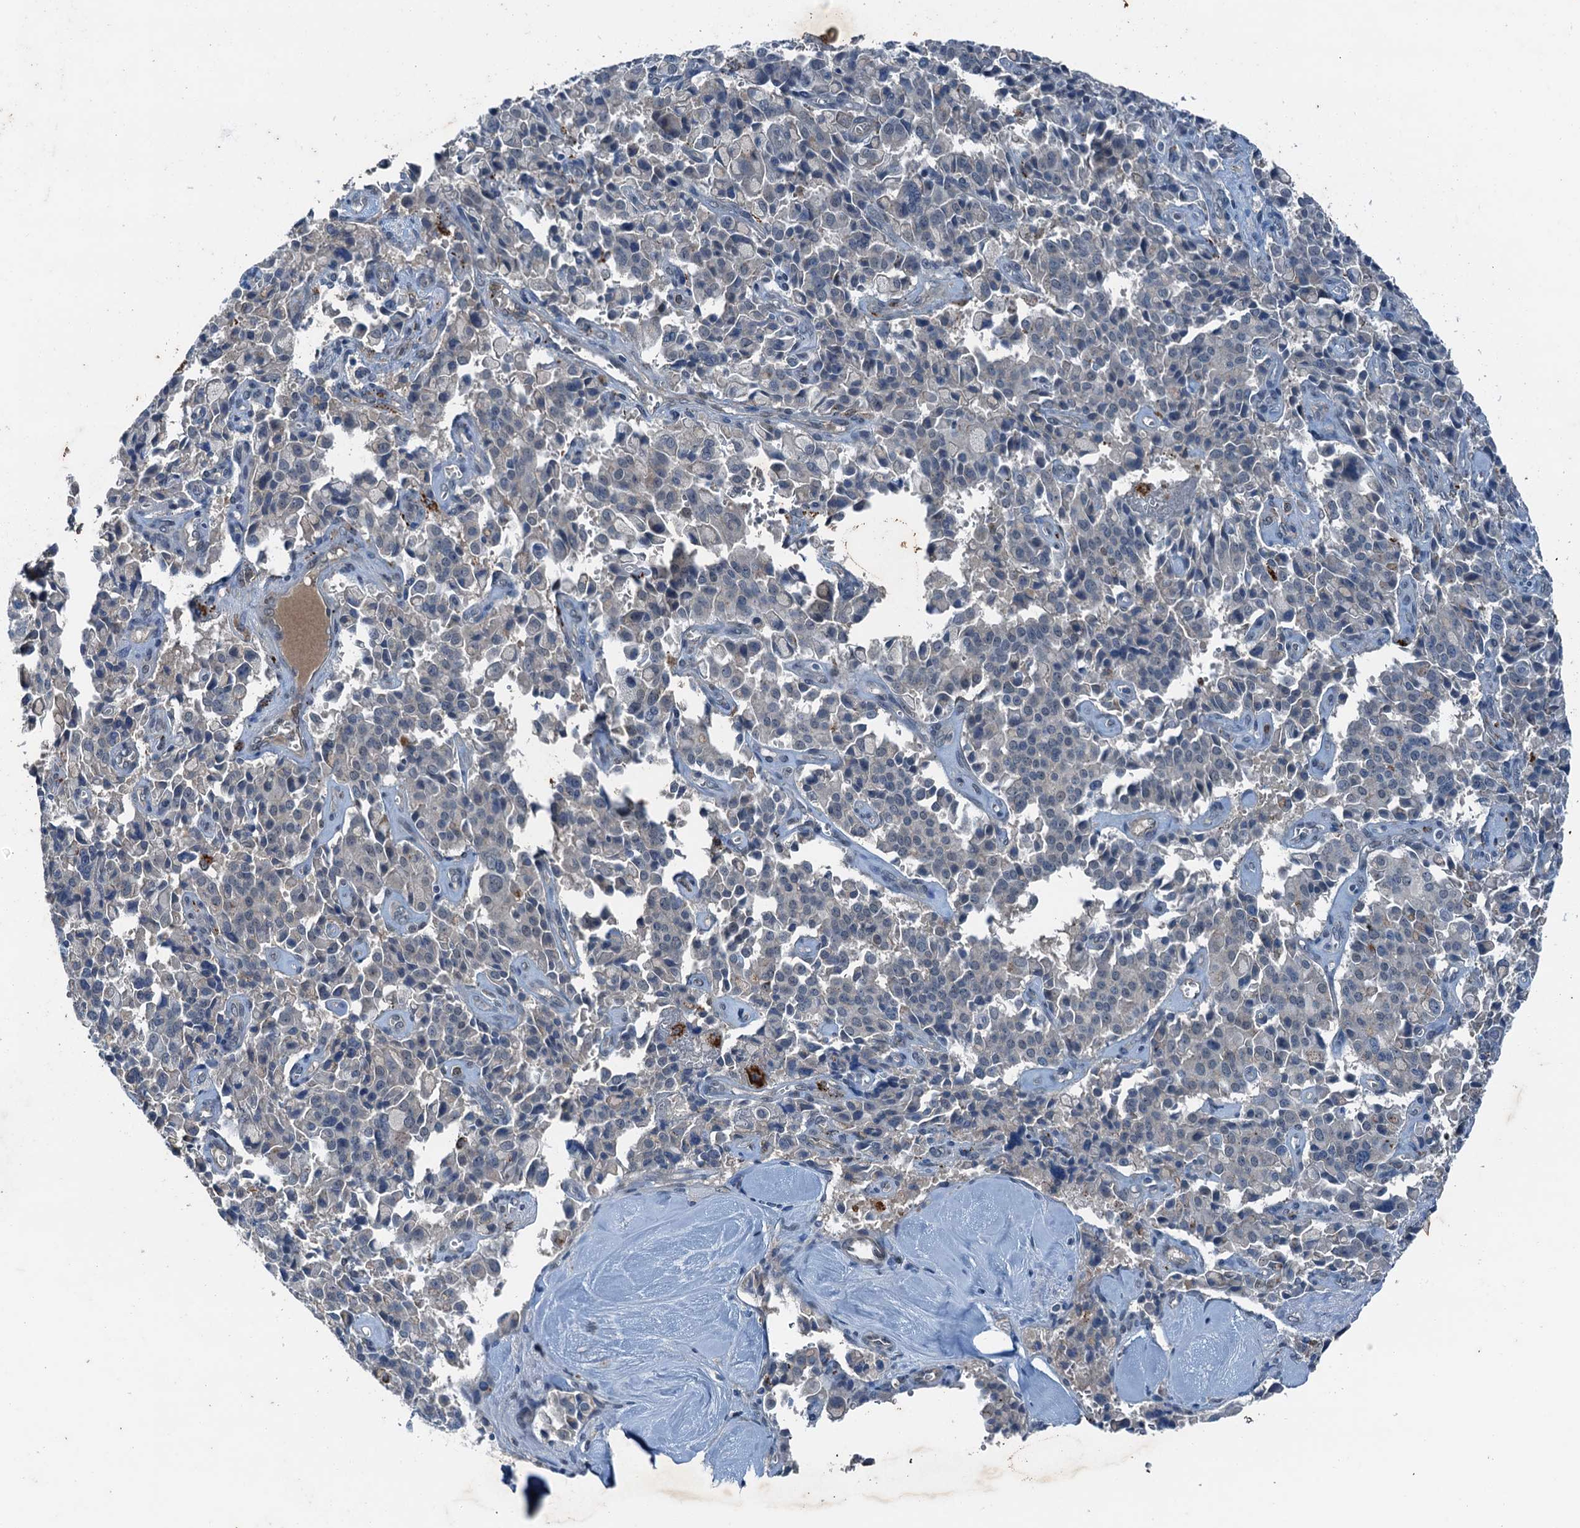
{"staining": {"intensity": "negative", "quantity": "none", "location": "none"}, "tissue": "pancreatic cancer", "cell_type": "Tumor cells", "image_type": "cancer", "snomed": [{"axis": "morphology", "description": "Adenocarcinoma, NOS"}, {"axis": "topography", "description": "Pancreas"}], "caption": "The photomicrograph shows no significant staining in tumor cells of pancreatic adenocarcinoma. (Brightfield microscopy of DAB immunohistochemistry at high magnification).", "gene": "RNH1", "patient": {"sex": "male", "age": 65}}